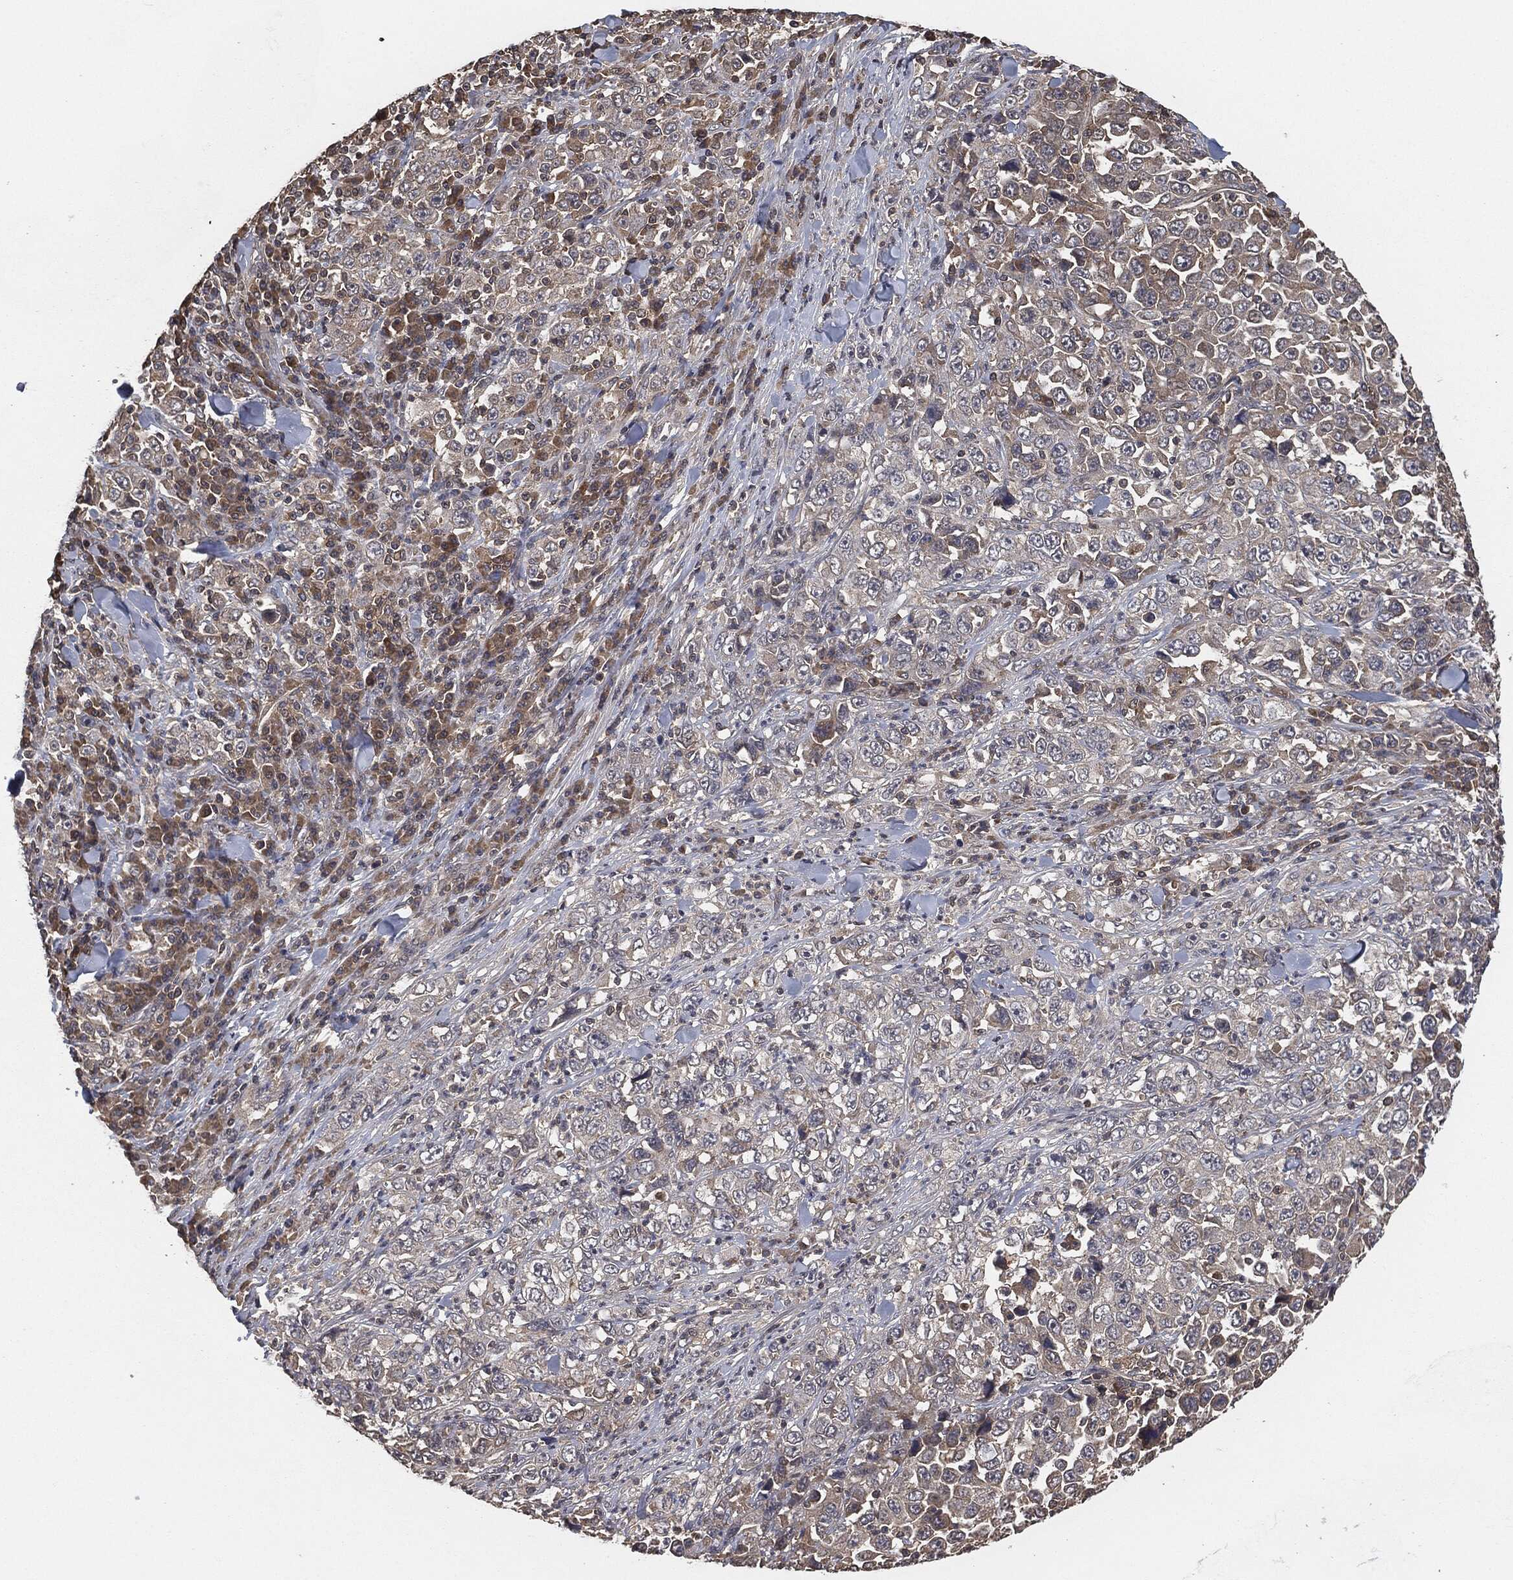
{"staining": {"intensity": "negative", "quantity": "none", "location": "none"}, "tissue": "stomach cancer", "cell_type": "Tumor cells", "image_type": "cancer", "snomed": [{"axis": "morphology", "description": "Normal tissue, NOS"}, {"axis": "morphology", "description": "Adenocarcinoma, NOS"}, {"axis": "topography", "description": "Stomach, upper"}, {"axis": "topography", "description": "Stomach"}], "caption": "Protein analysis of stomach adenocarcinoma demonstrates no significant expression in tumor cells.", "gene": "ERBIN", "patient": {"sex": "male", "age": 59}}